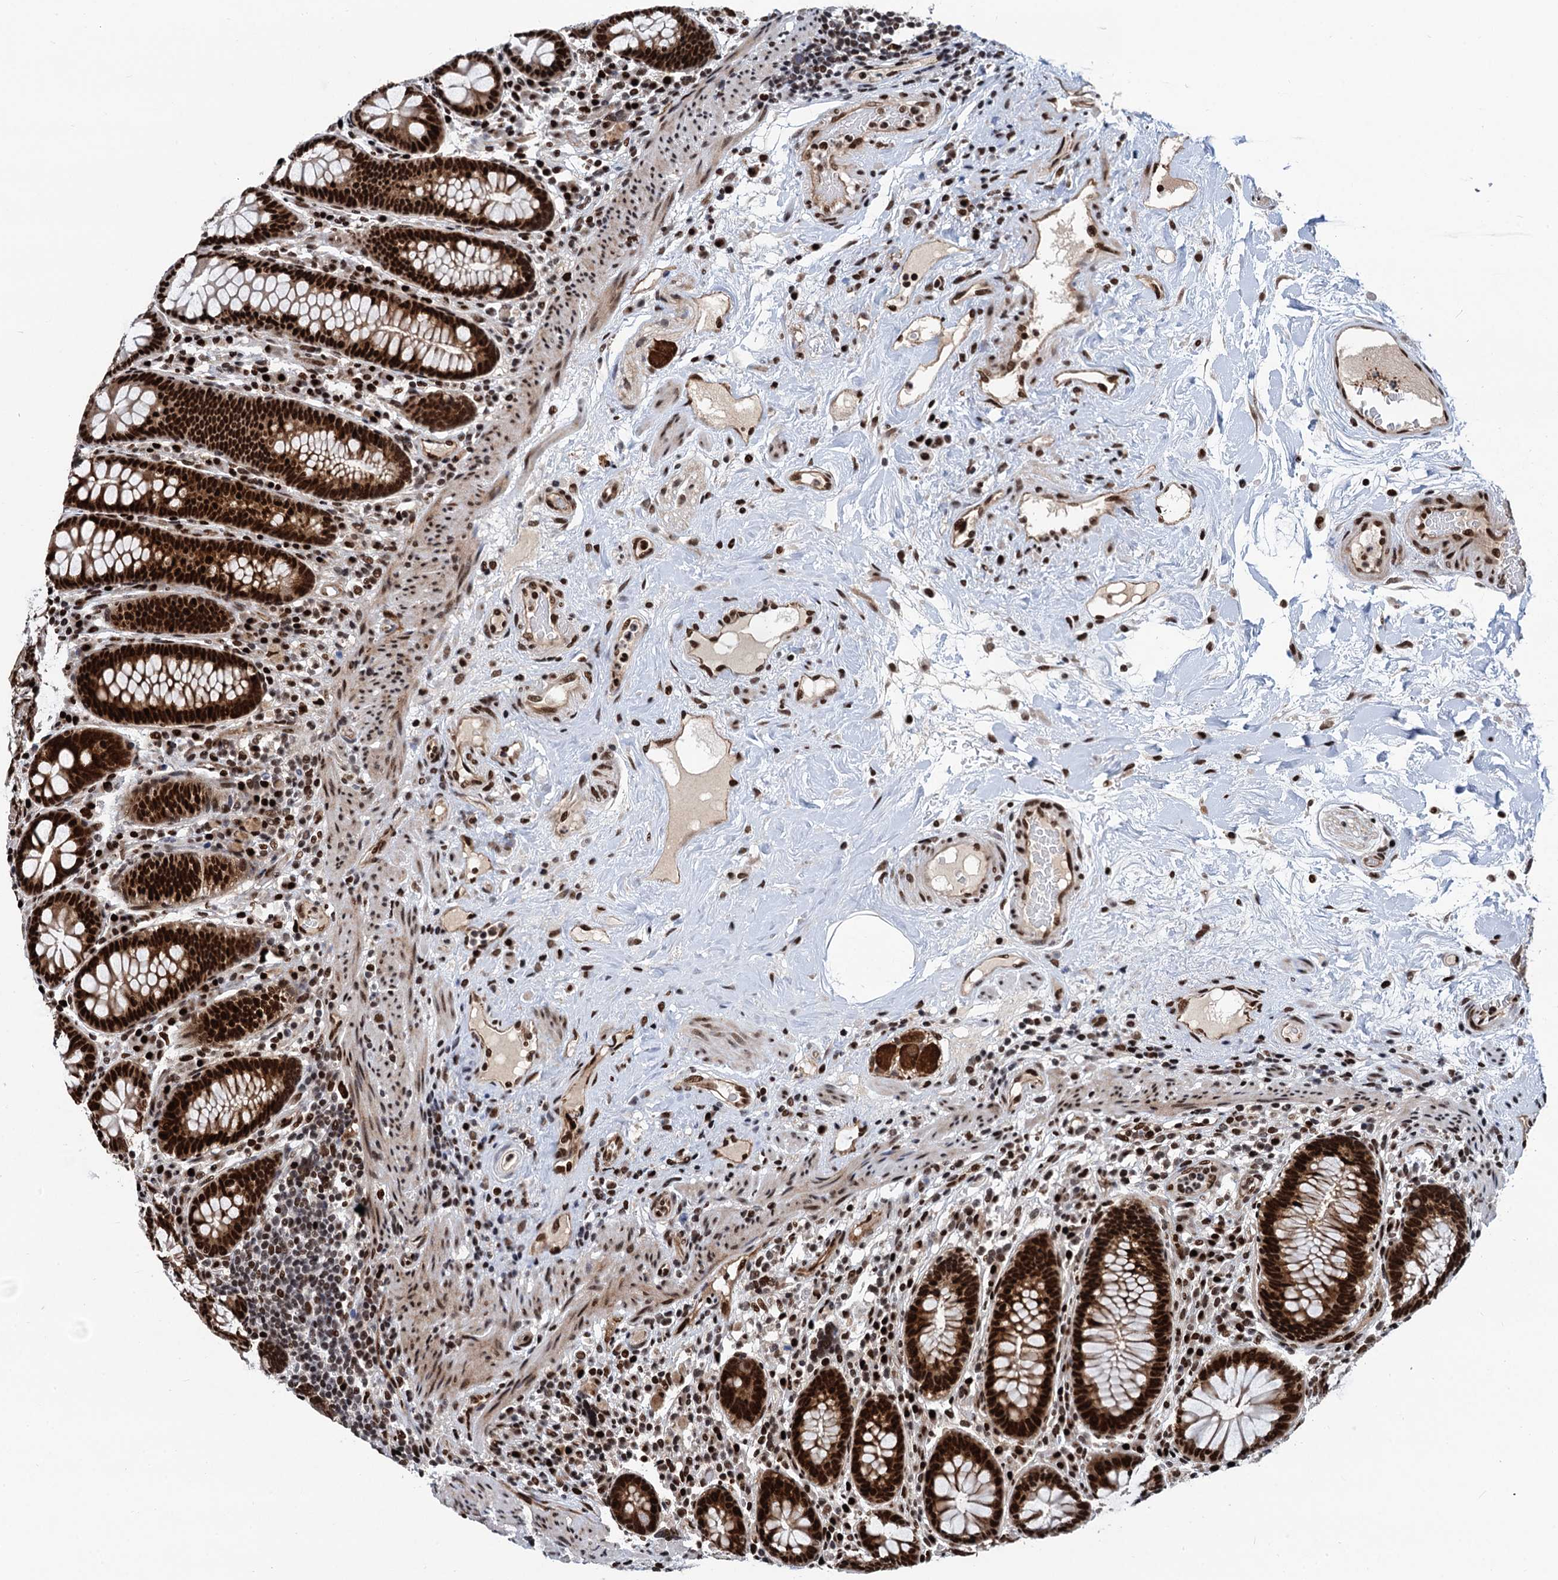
{"staining": {"intensity": "strong", "quantity": ">75%", "location": "nuclear"}, "tissue": "colon", "cell_type": "Endothelial cells", "image_type": "normal", "snomed": [{"axis": "morphology", "description": "Normal tissue, NOS"}, {"axis": "topography", "description": "Colon"}], "caption": "A micrograph showing strong nuclear positivity in approximately >75% of endothelial cells in normal colon, as visualized by brown immunohistochemical staining.", "gene": "PPP4R1", "patient": {"sex": "female", "age": 79}}